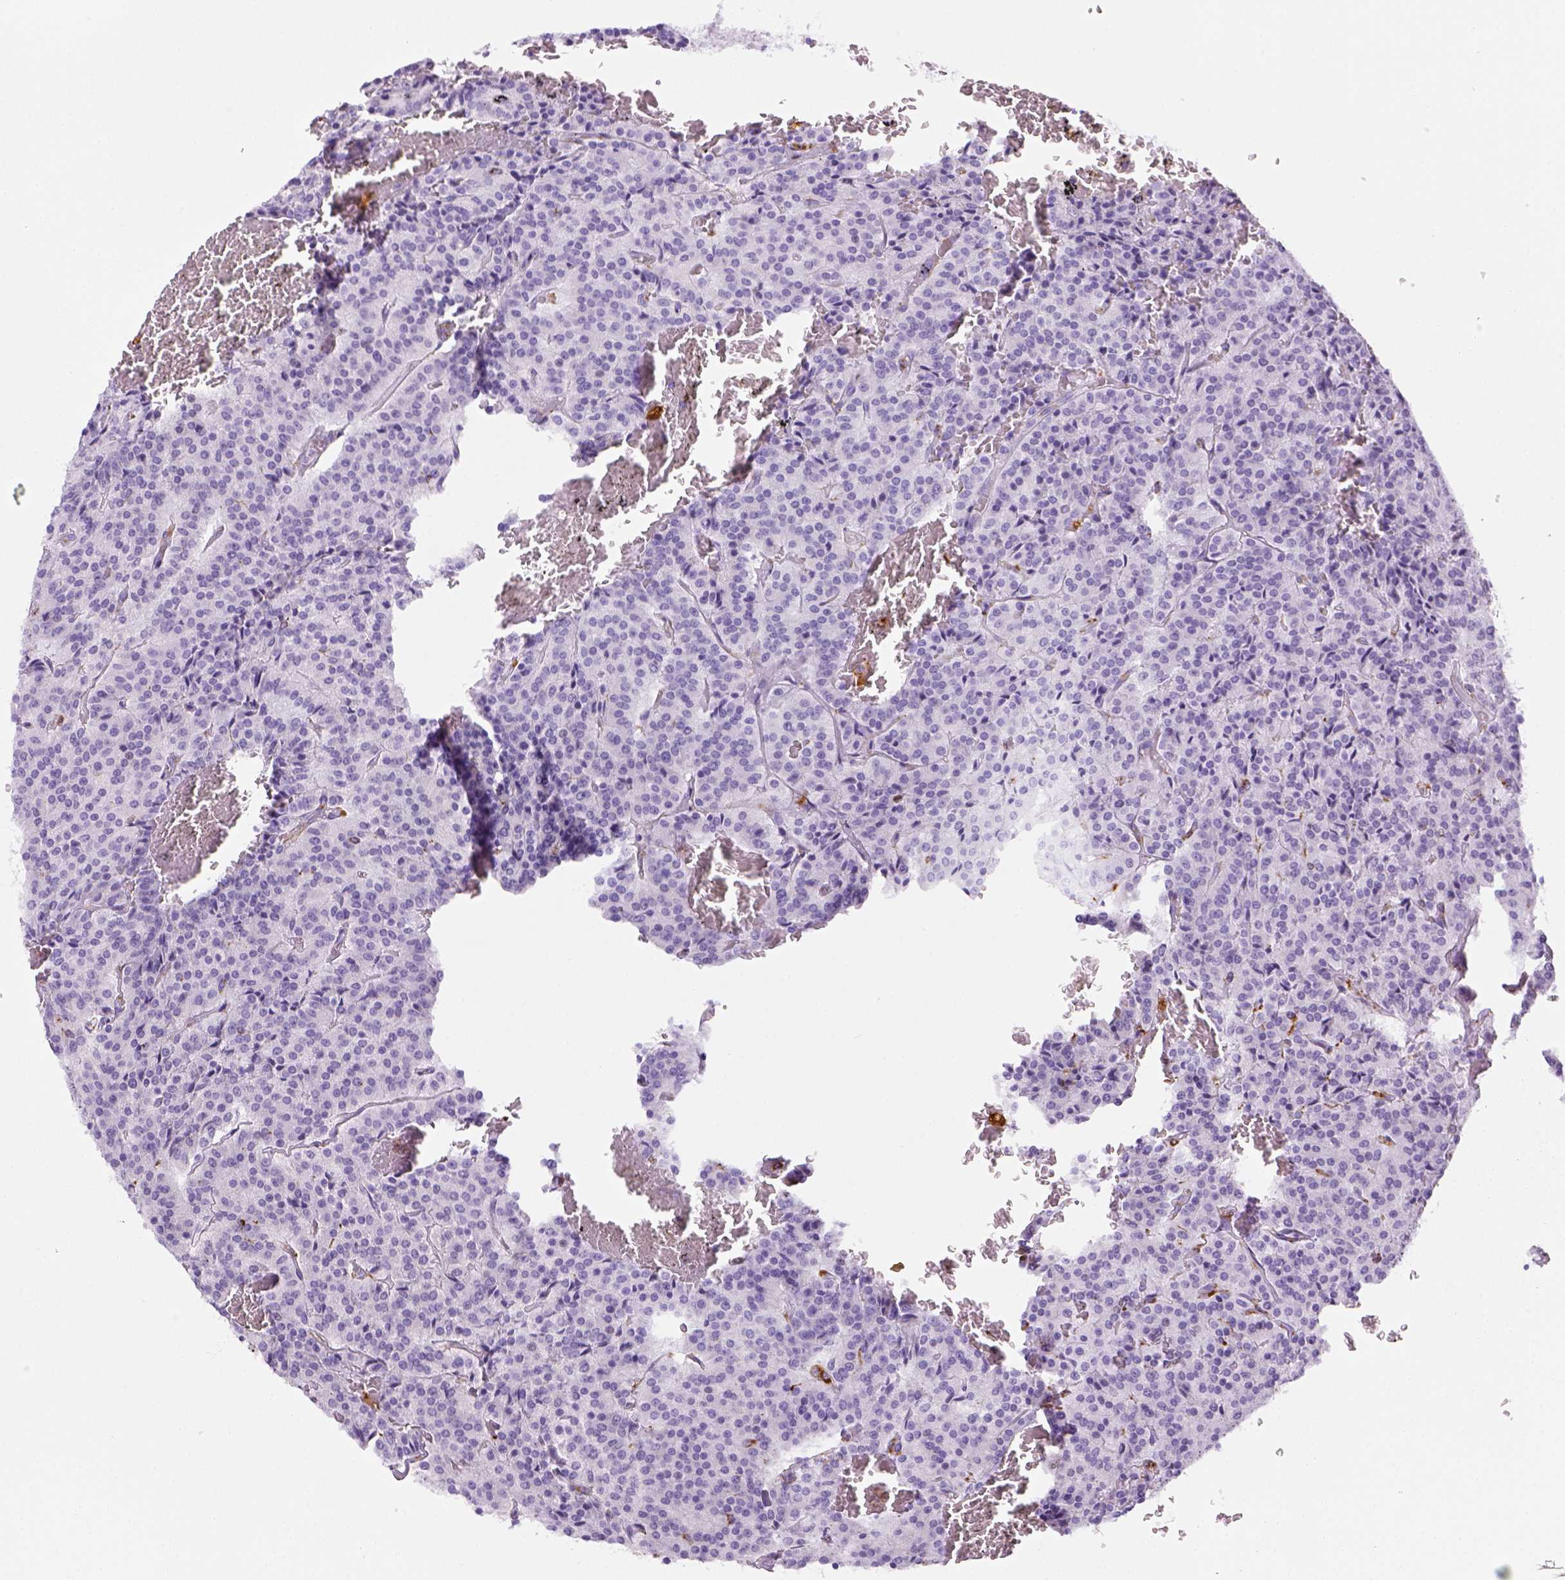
{"staining": {"intensity": "negative", "quantity": "none", "location": "none"}, "tissue": "carcinoid", "cell_type": "Tumor cells", "image_type": "cancer", "snomed": [{"axis": "morphology", "description": "Carcinoid, malignant, NOS"}, {"axis": "topography", "description": "Lung"}], "caption": "Micrograph shows no protein positivity in tumor cells of carcinoid (malignant) tissue.", "gene": "CD68", "patient": {"sex": "male", "age": 70}}